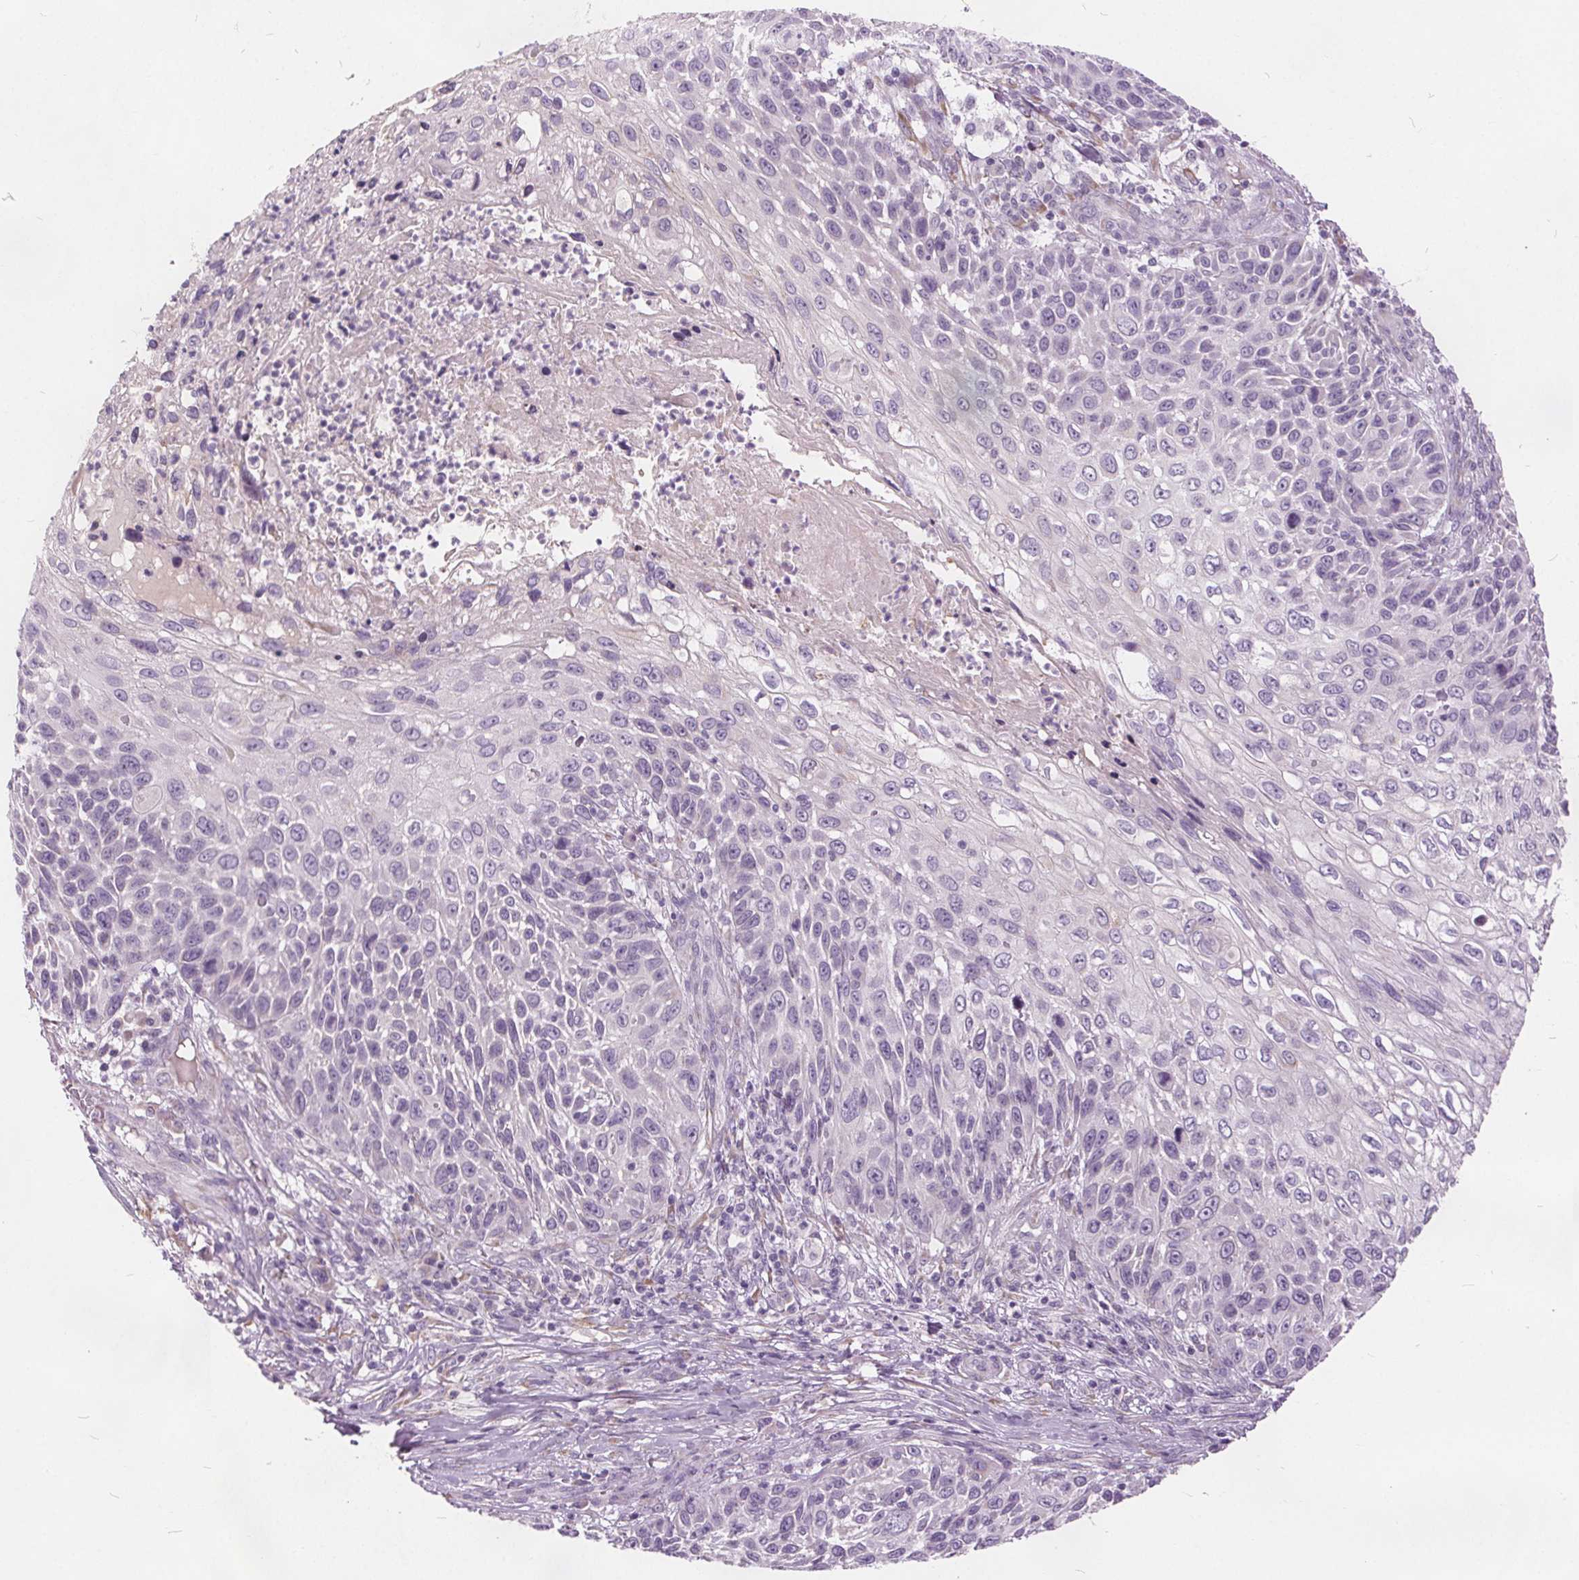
{"staining": {"intensity": "negative", "quantity": "none", "location": "none"}, "tissue": "skin cancer", "cell_type": "Tumor cells", "image_type": "cancer", "snomed": [{"axis": "morphology", "description": "Squamous cell carcinoma, NOS"}, {"axis": "topography", "description": "Skin"}], "caption": "DAB immunohistochemical staining of human skin squamous cell carcinoma exhibits no significant expression in tumor cells. (Brightfield microscopy of DAB (3,3'-diaminobenzidine) immunohistochemistry (IHC) at high magnification).", "gene": "ACOX2", "patient": {"sex": "male", "age": 92}}